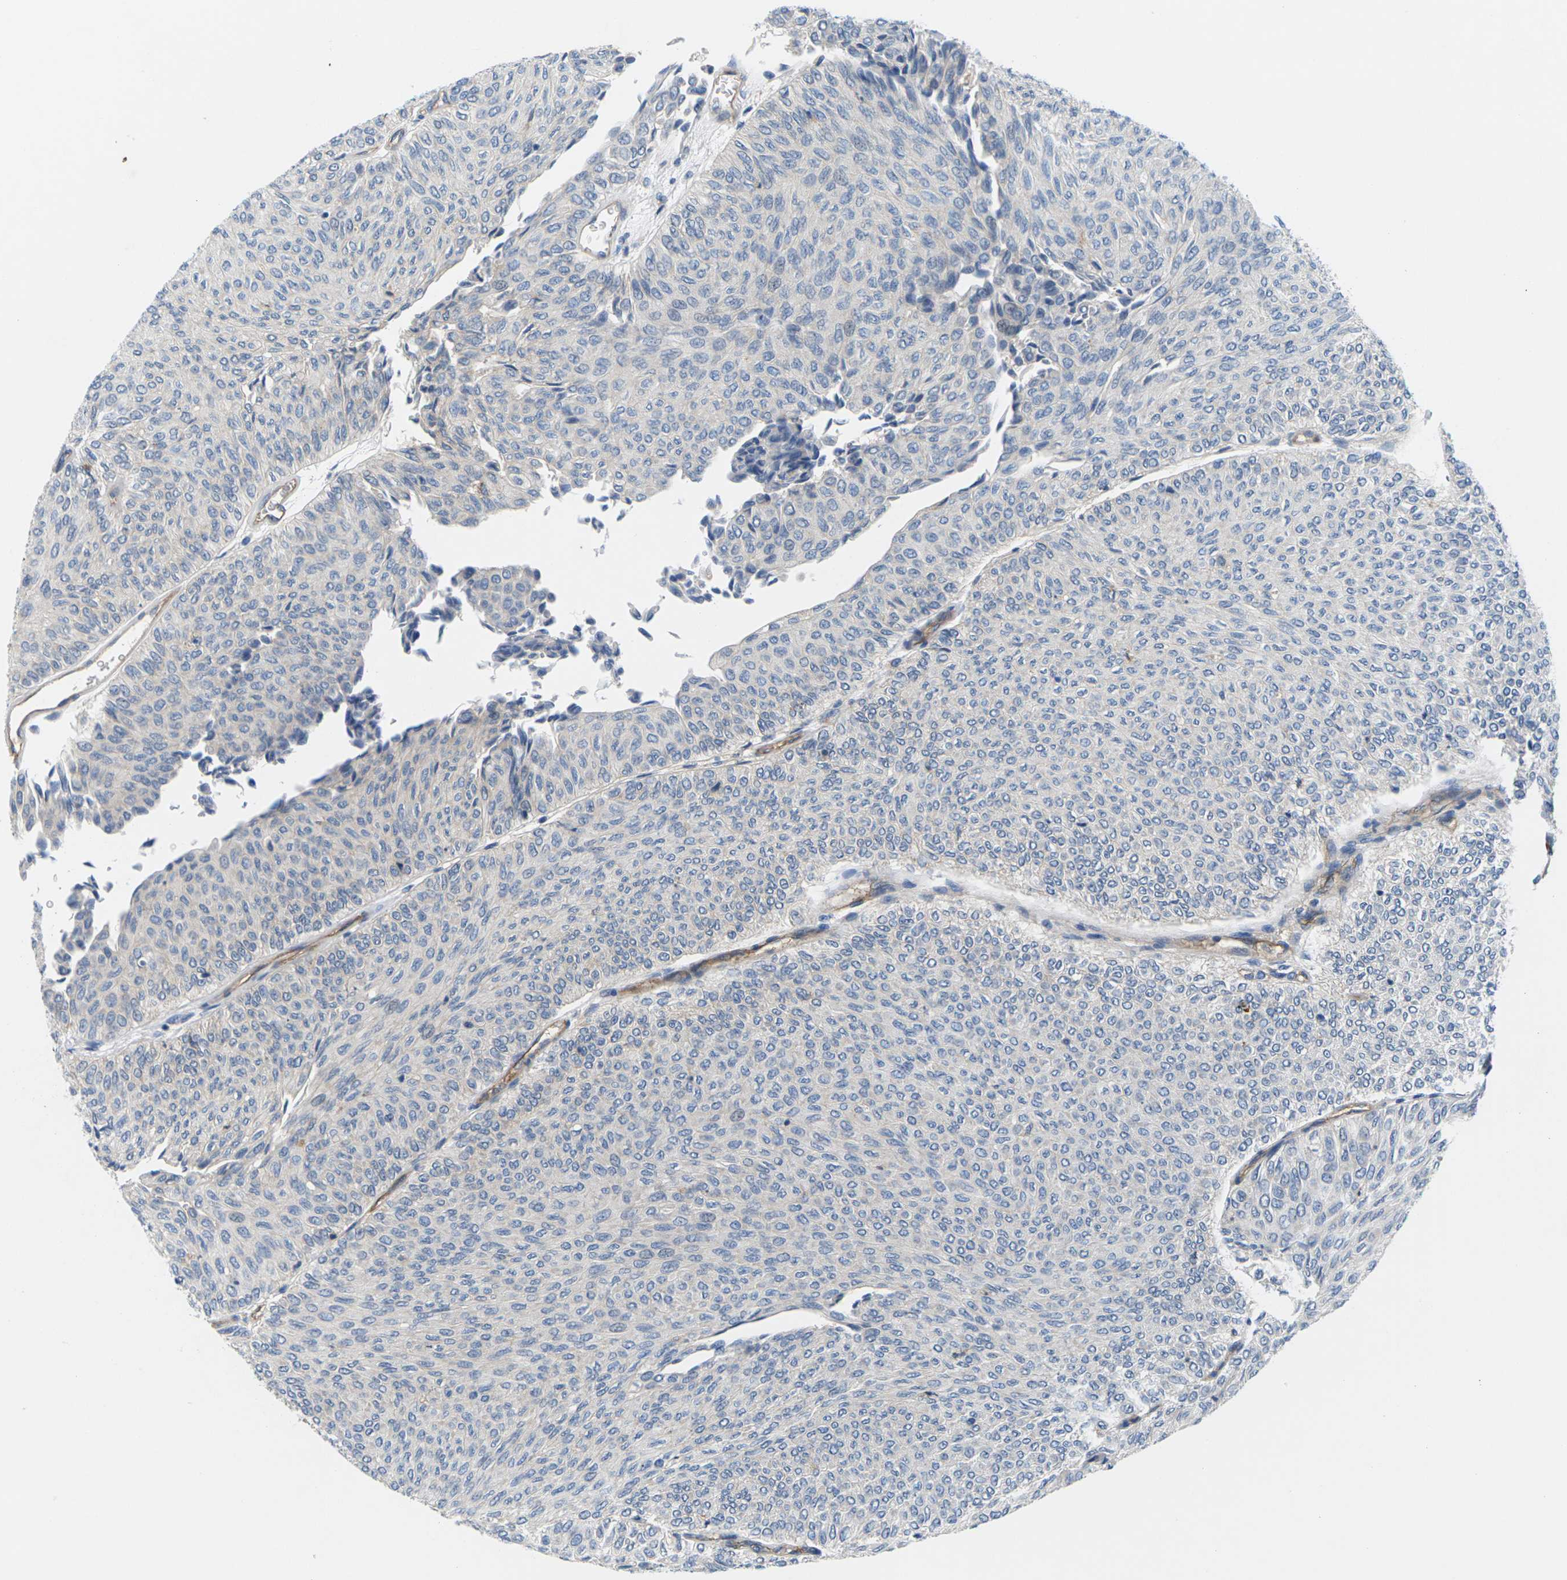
{"staining": {"intensity": "negative", "quantity": "none", "location": "none"}, "tissue": "urothelial cancer", "cell_type": "Tumor cells", "image_type": "cancer", "snomed": [{"axis": "morphology", "description": "Urothelial carcinoma, Low grade"}, {"axis": "topography", "description": "Urinary bladder"}], "caption": "Urothelial cancer was stained to show a protein in brown. There is no significant expression in tumor cells. The staining was performed using DAB (3,3'-diaminobenzidine) to visualize the protein expression in brown, while the nuclei were stained in blue with hematoxylin (Magnification: 20x).", "gene": "ITGA5", "patient": {"sex": "male", "age": 78}}